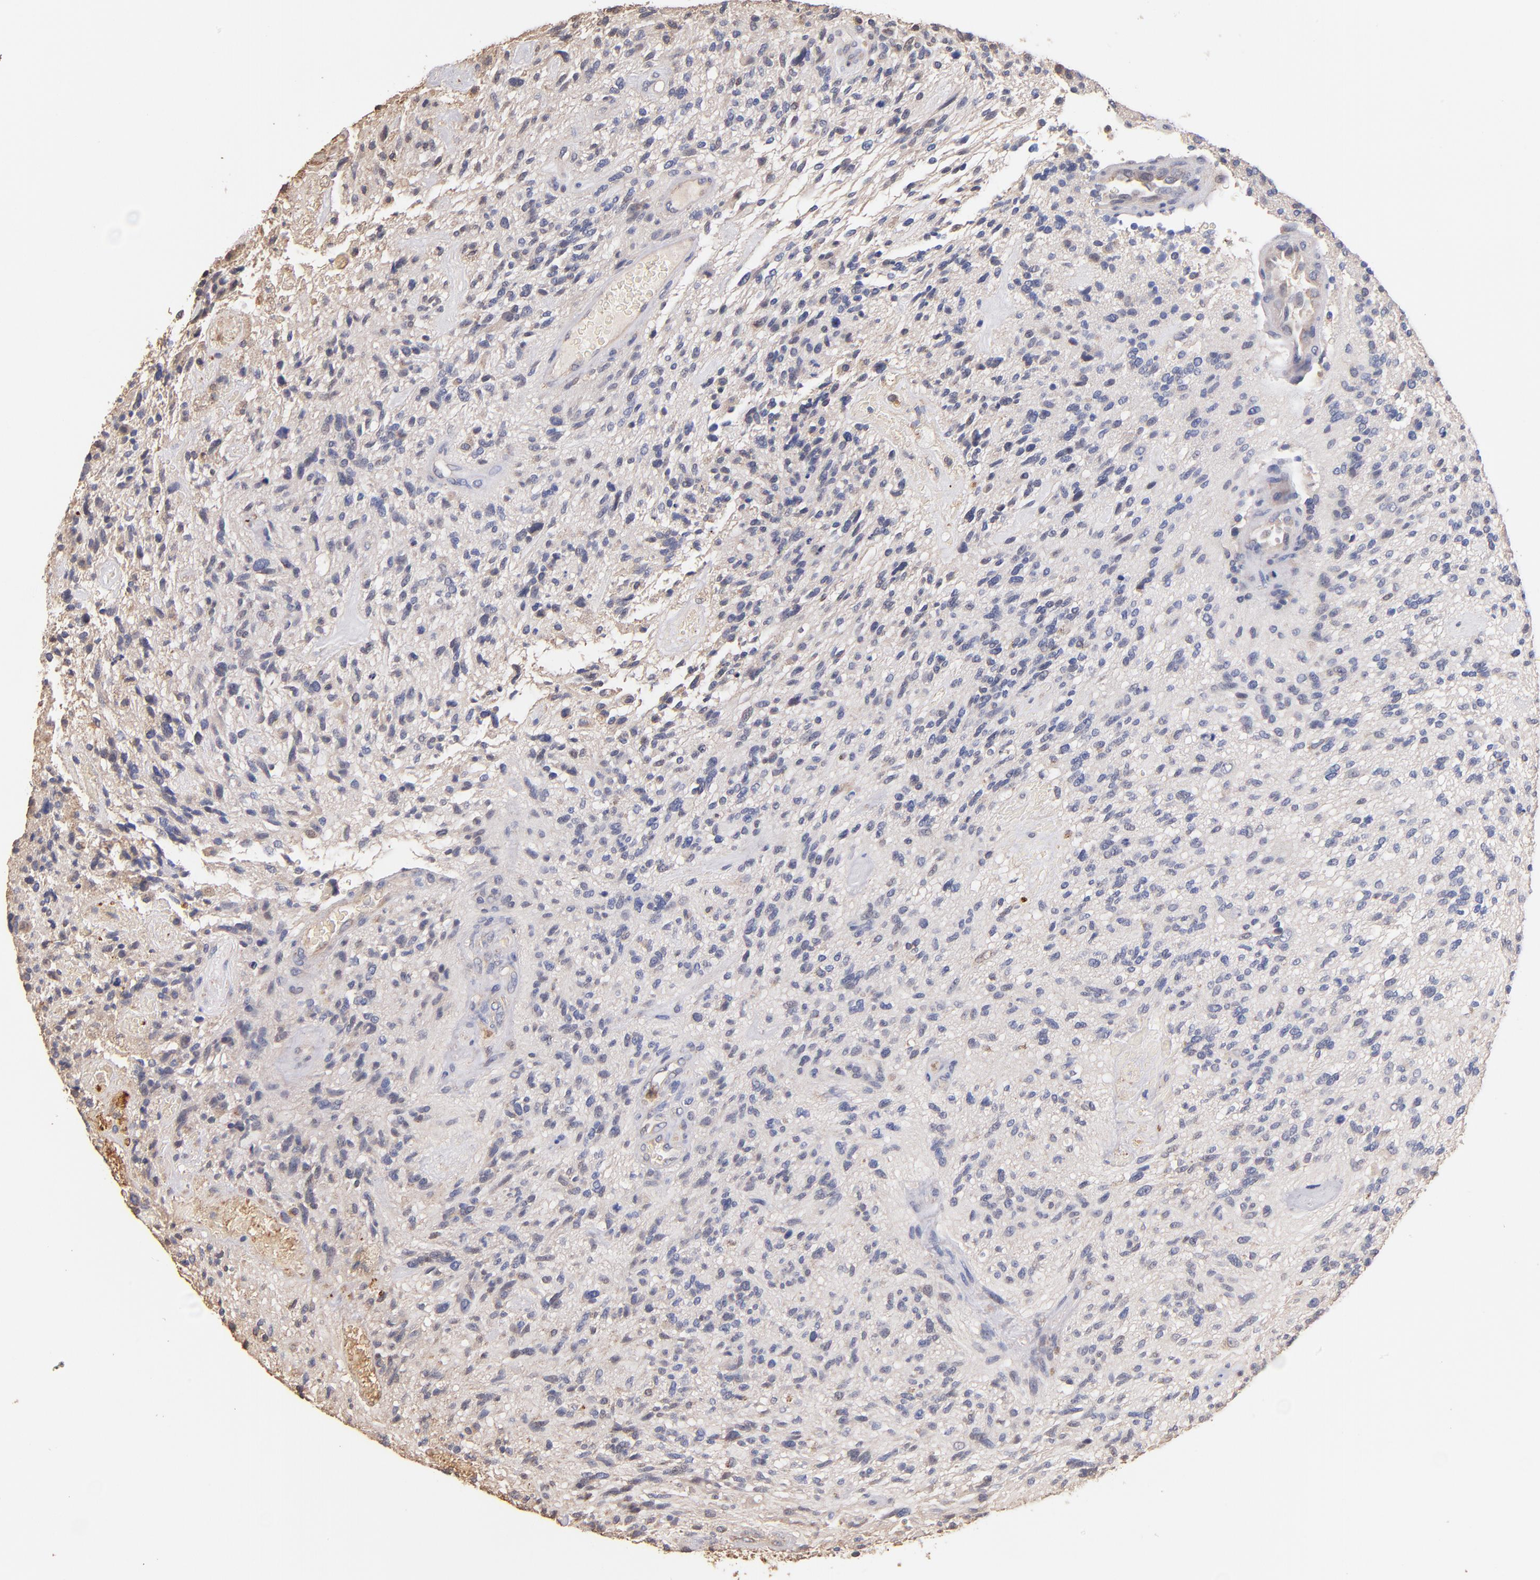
{"staining": {"intensity": "negative", "quantity": "none", "location": "none"}, "tissue": "glioma", "cell_type": "Tumor cells", "image_type": "cancer", "snomed": [{"axis": "morphology", "description": "Normal tissue, NOS"}, {"axis": "morphology", "description": "Glioma, malignant, High grade"}, {"axis": "topography", "description": "Cerebral cortex"}], "caption": "Immunohistochemistry (IHC) of human glioma demonstrates no expression in tumor cells.", "gene": "RO60", "patient": {"sex": "male", "age": 75}}